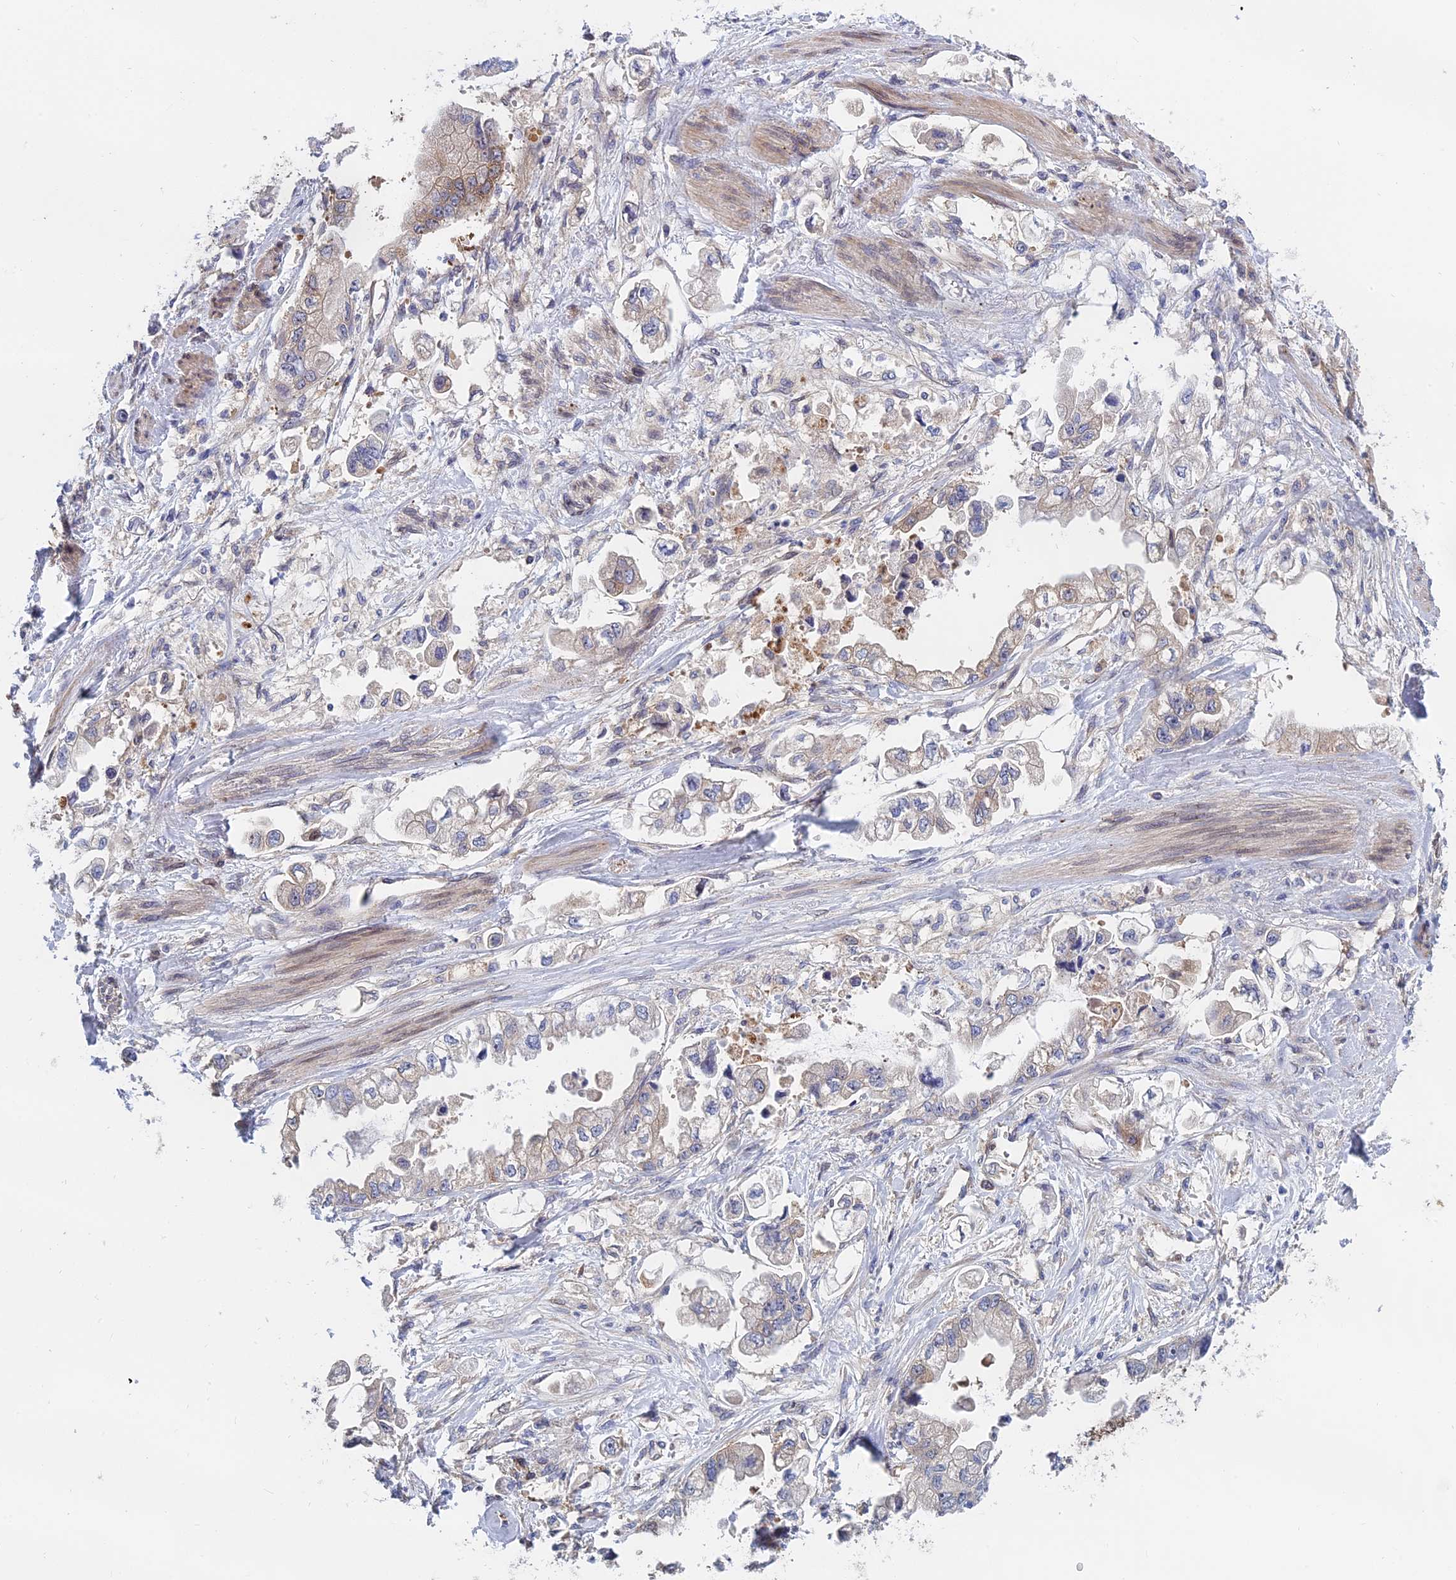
{"staining": {"intensity": "negative", "quantity": "none", "location": "none"}, "tissue": "stomach cancer", "cell_type": "Tumor cells", "image_type": "cancer", "snomed": [{"axis": "morphology", "description": "Adenocarcinoma, NOS"}, {"axis": "topography", "description": "Stomach"}], "caption": "A micrograph of human stomach cancer is negative for staining in tumor cells.", "gene": "NAA10", "patient": {"sex": "male", "age": 62}}